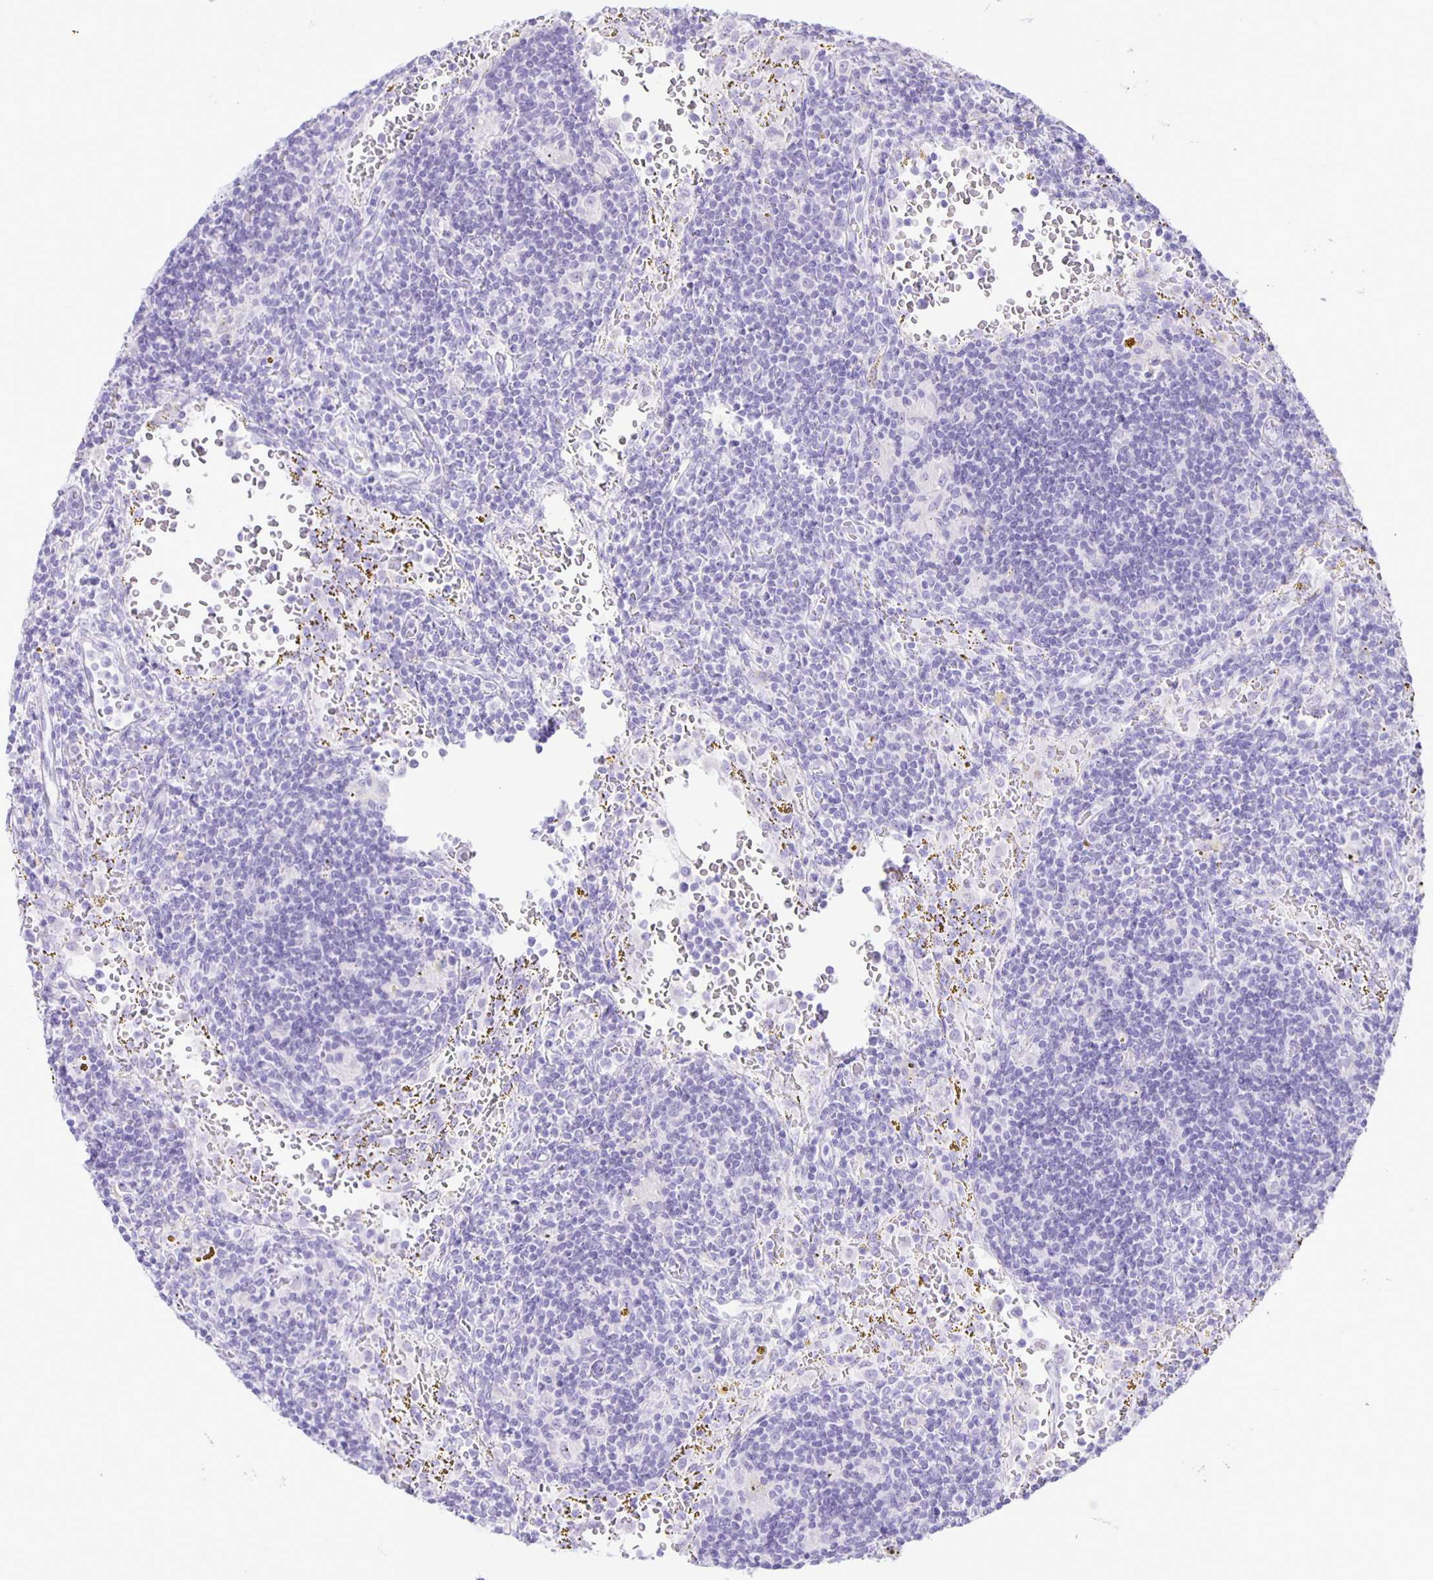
{"staining": {"intensity": "negative", "quantity": "none", "location": "none"}, "tissue": "lymphoma", "cell_type": "Tumor cells", "image_type": "cancer", "snomed": [{"axis": "morphology", "description": "Malignant lymphoma, non-Hodgkin's type, Low grade"}, {"axis": "topography", "description": "Spleen"}], "caption": "Immunohistochemical staining of lymphoma demonstrates no significant staining in tumor cells. Nuclei are stained in blue.", "gene": "EZHIP", "patient": {"sex": "female", "age": 70}}